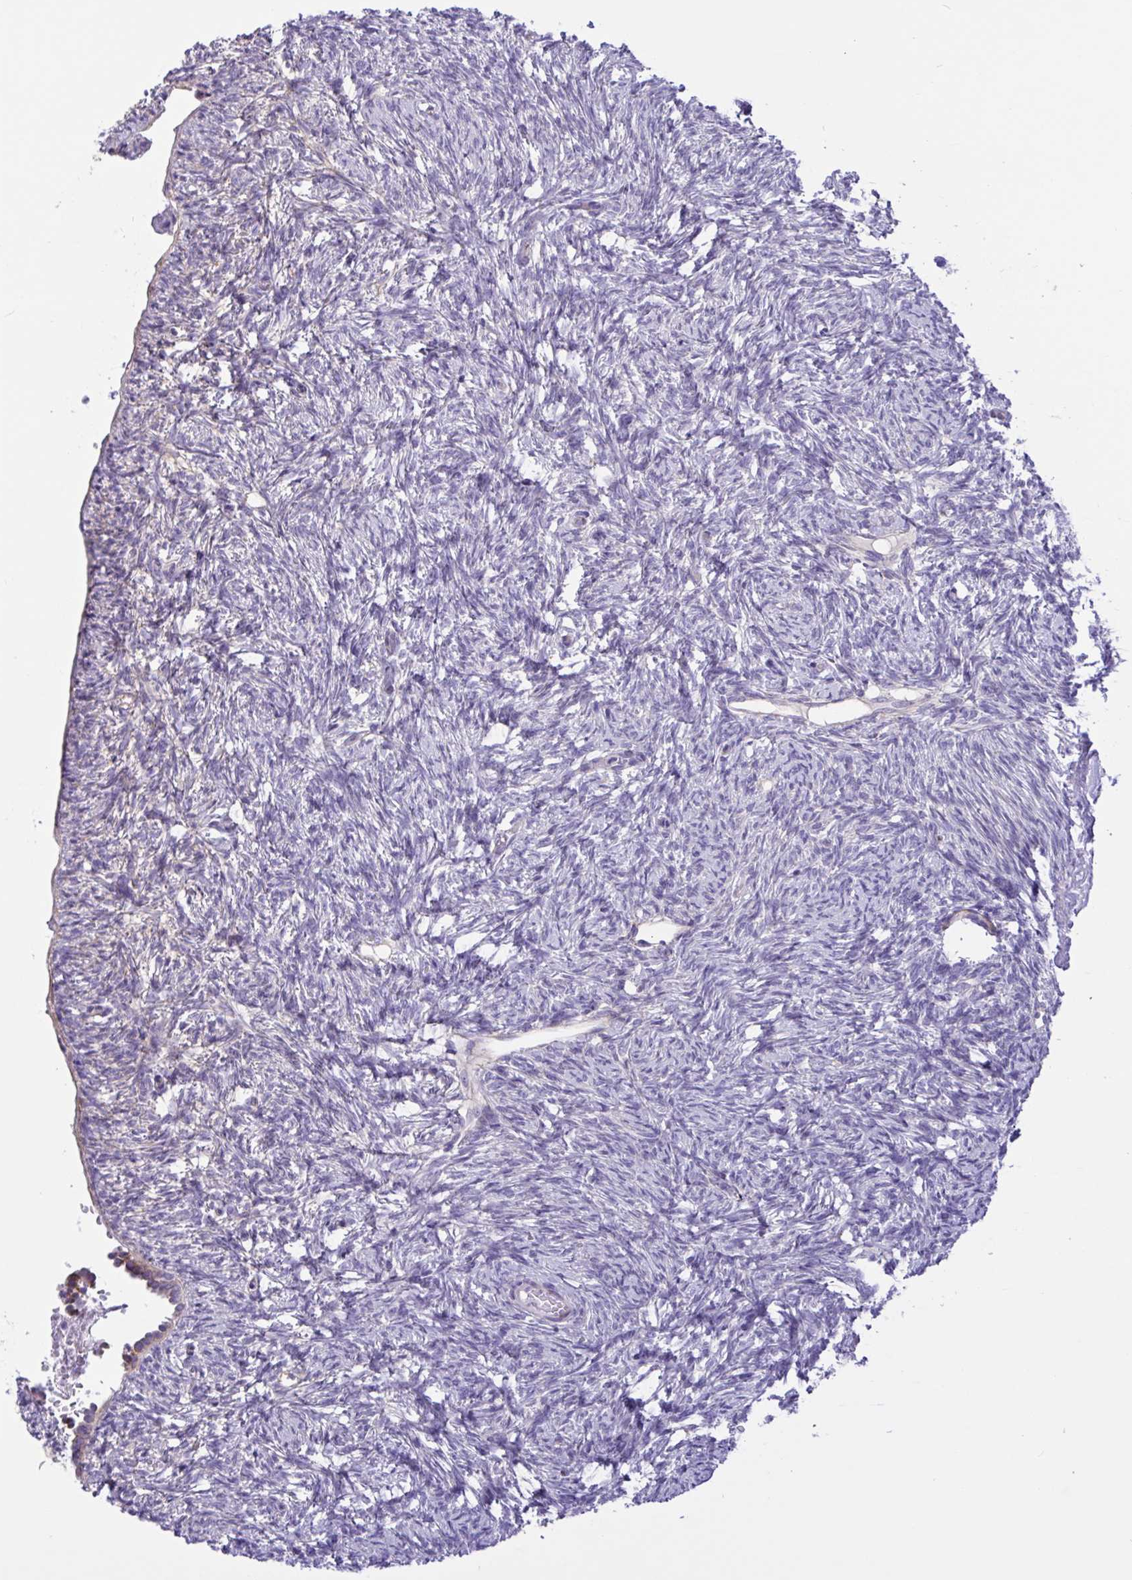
{"staining": {"intensity": "negative", "quantity": "none", "location": "none"}, "tissue": "ovary", "cell_type": "Ovarian stroma cells", "image_type": "normal", "snomed": [{"axis": "morphology", "description": "Normal tissue, NOS"}, {"axis": "topography", "description": "Ovary"}], "caption": "An immunohistochemistry histopathology image of benign ovary is shown. There is no staining in ovarian stroma cells of ovary.", "gene": "DSC3", "patient": {"sex": "female", "age": 33}}